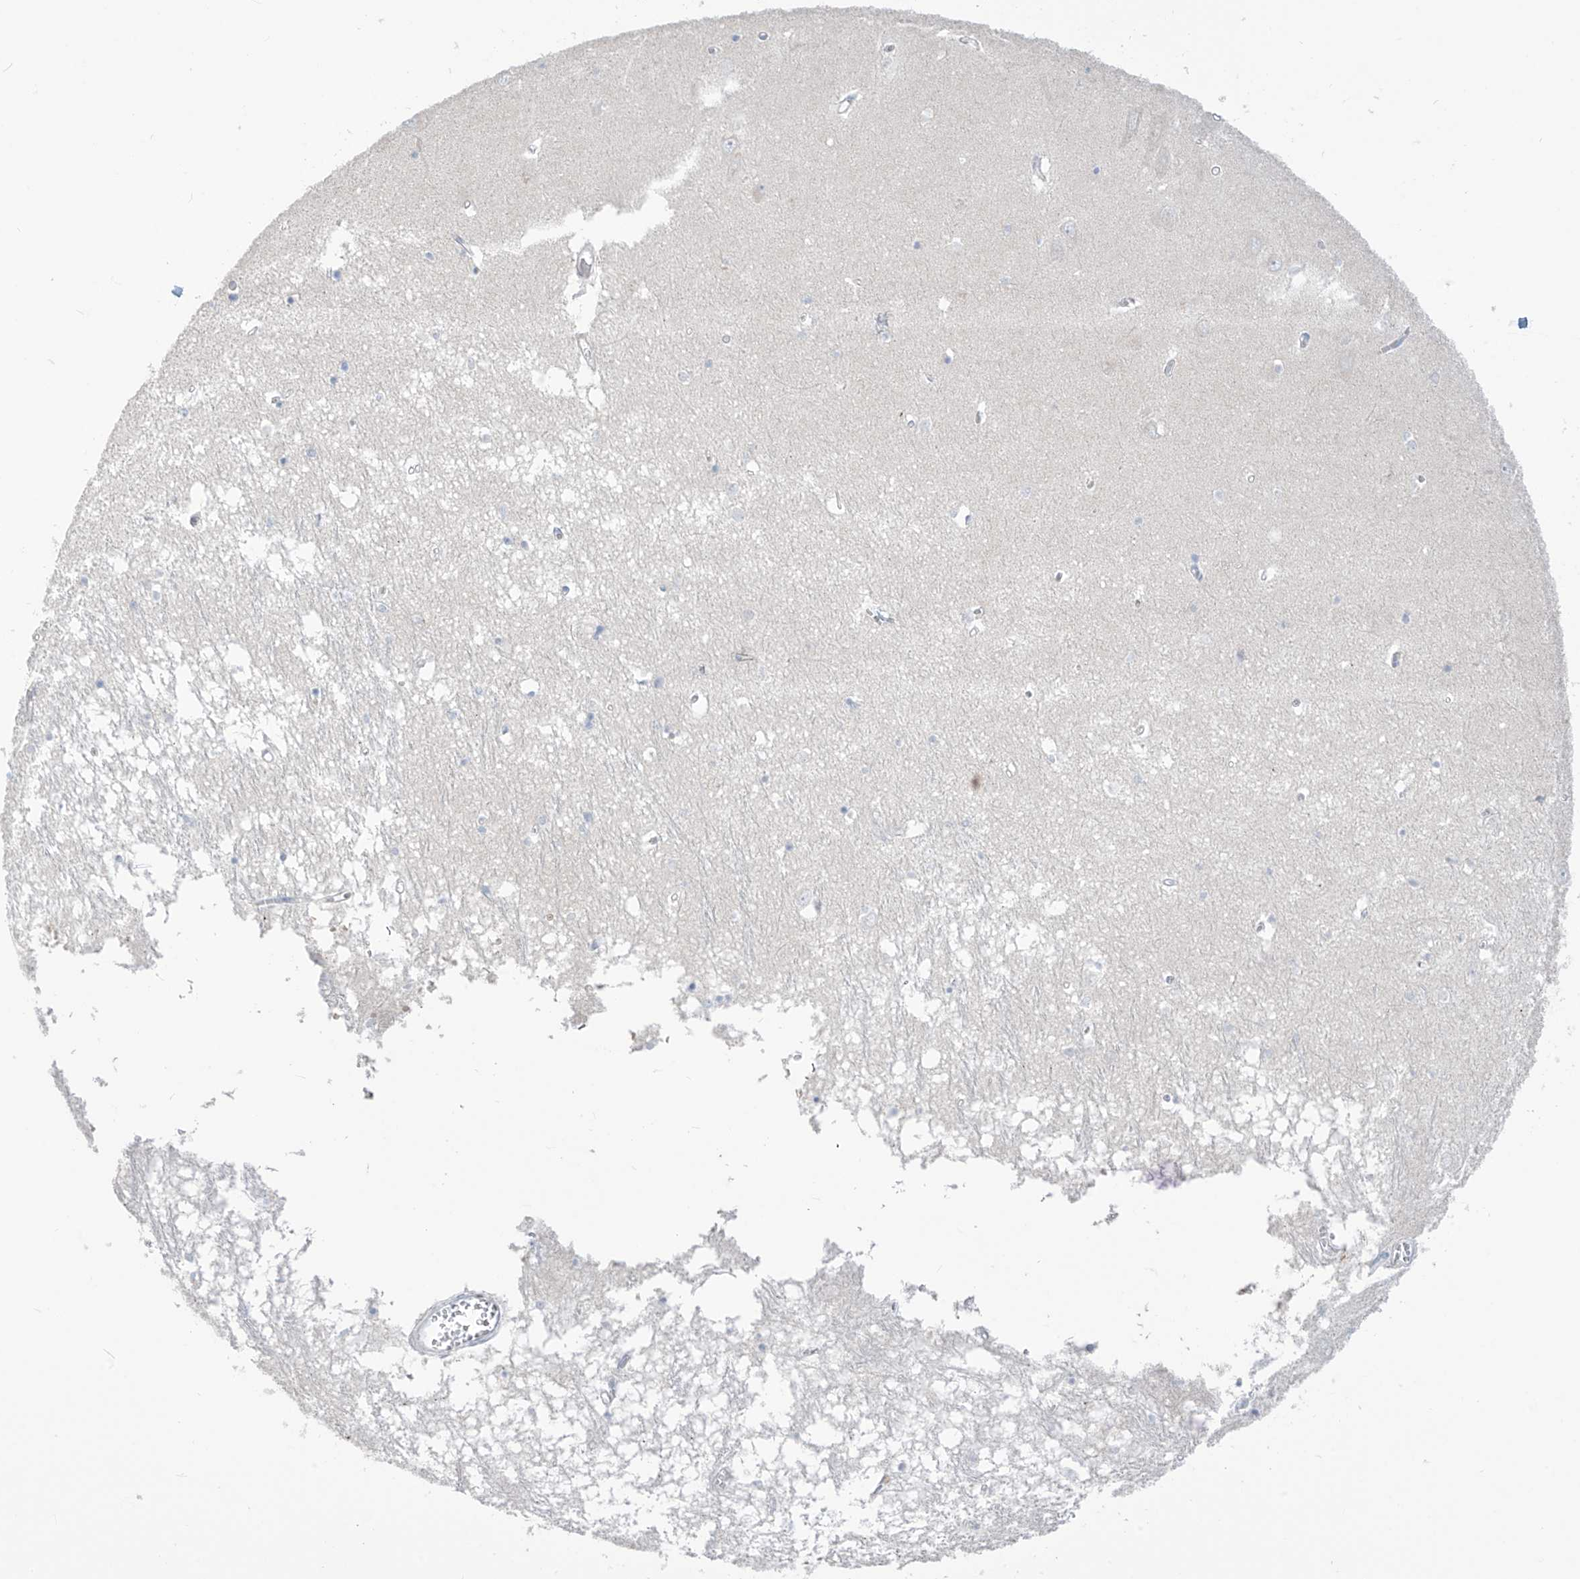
{"staining": {"intensity": "negative", "quantity": "none", "location": "none"}, "tissue": "hippocampus", "cell_type": "Glial cells", "image_type": "normal", "snomed": [{"axis": "morphology", "description": "Normal tissue, NOS"}, {"axis": "topography", "description": "Hippocampus"}], "caption": "The photomicrograph displays no significant expression in glial cells of hippocampus.", "gene": "ASPRV1", "patient": {"sex": "male", "age": 70}}